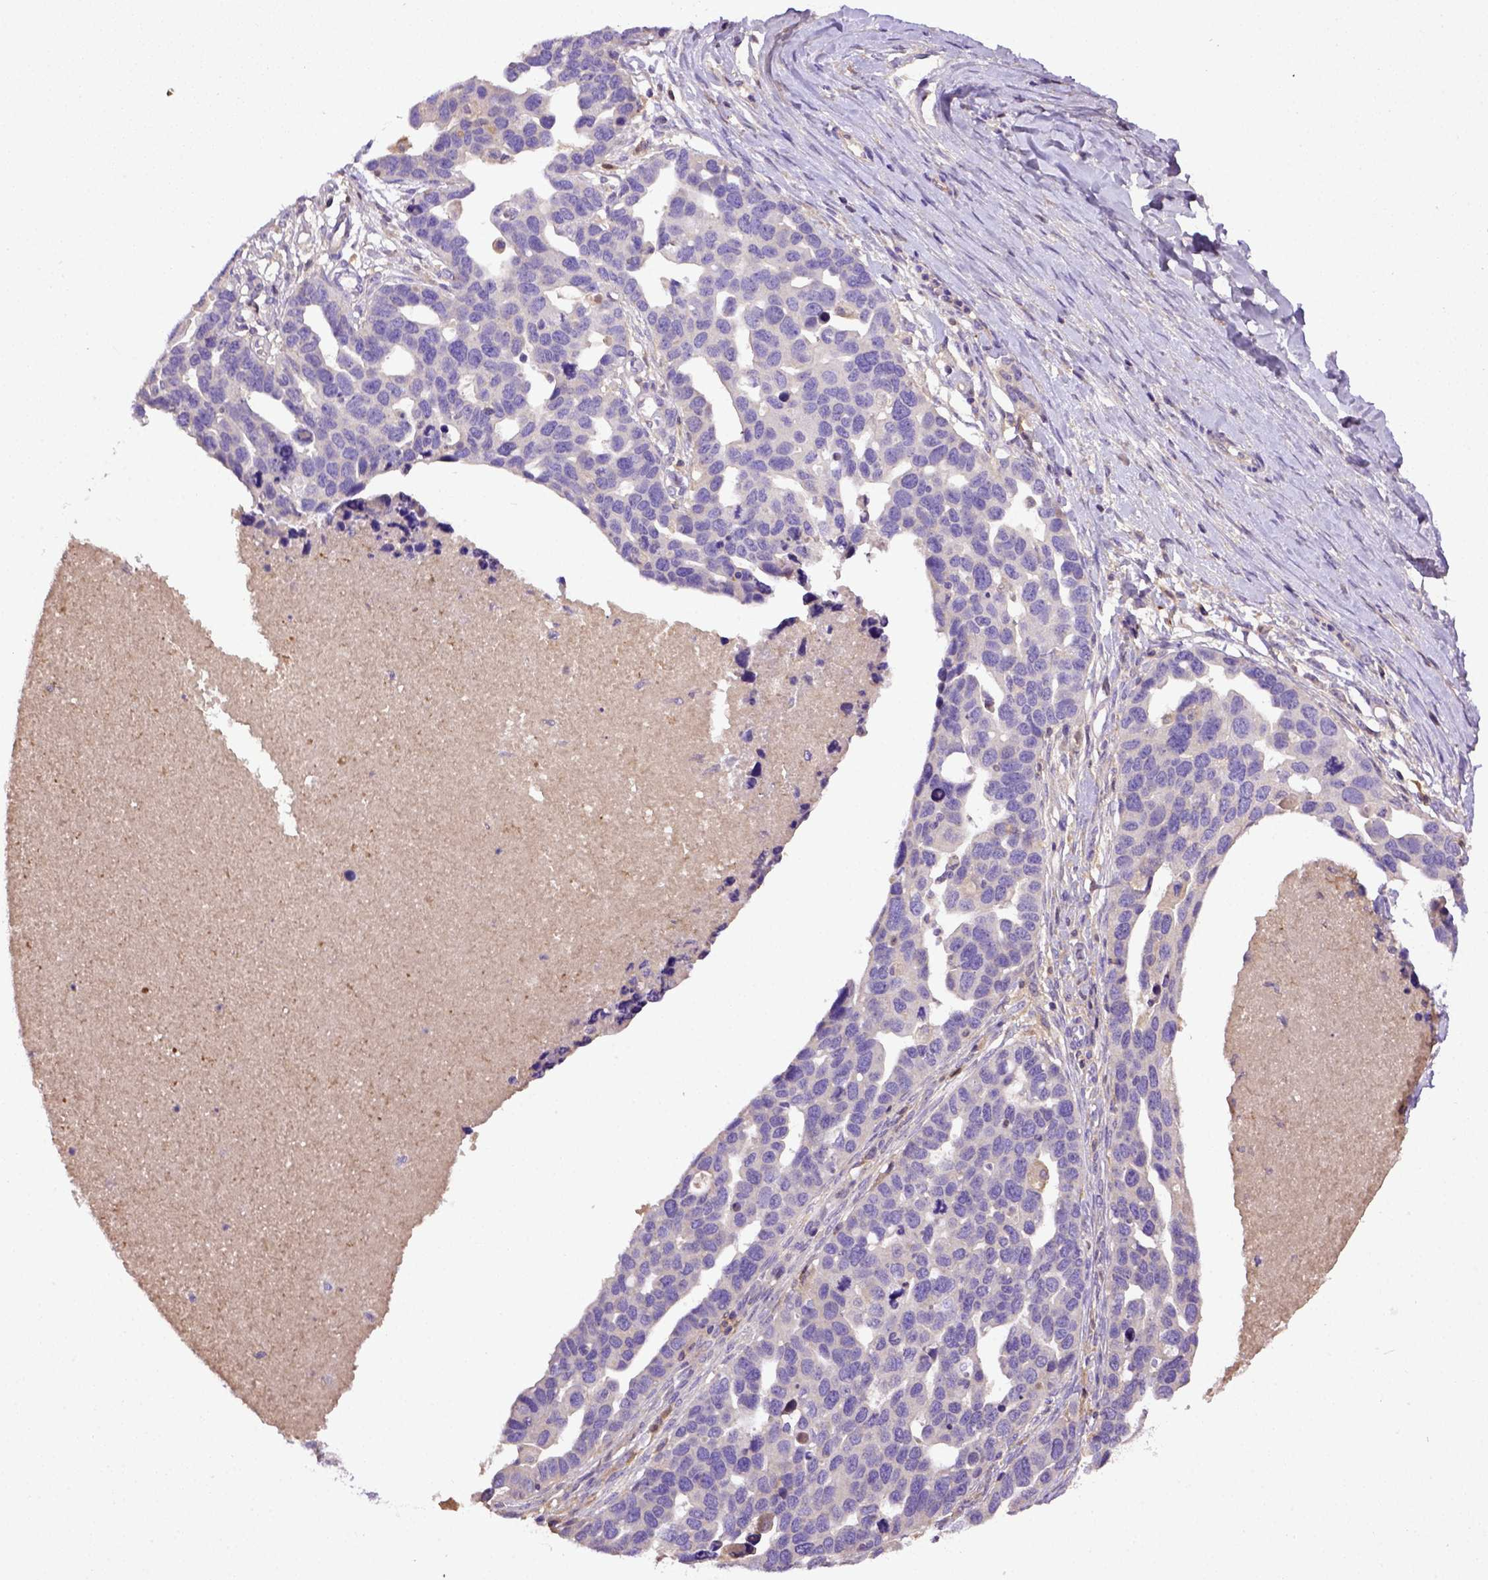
{"staining": {"intensity": "negative", "quantity": "none", "location": "none"}, "tissue": "ovarian cancer", "cell_type": "Tumor cells", "image_type": "cancer", "snomed": [{"axis": "morphology", "description": "Cystadenocarcinoma, serous, NOS"}, {"axis": "topography", "description": "Ovary"}], "caption": "The image reveals no staining of tumor cells in serous cystadenocarcinoma (ovarian). (Brightfield microscopy of DAB IHC at high magnification).", "gene": "DEPDC1B", "patient": {"sex": "female", "age": 54}}